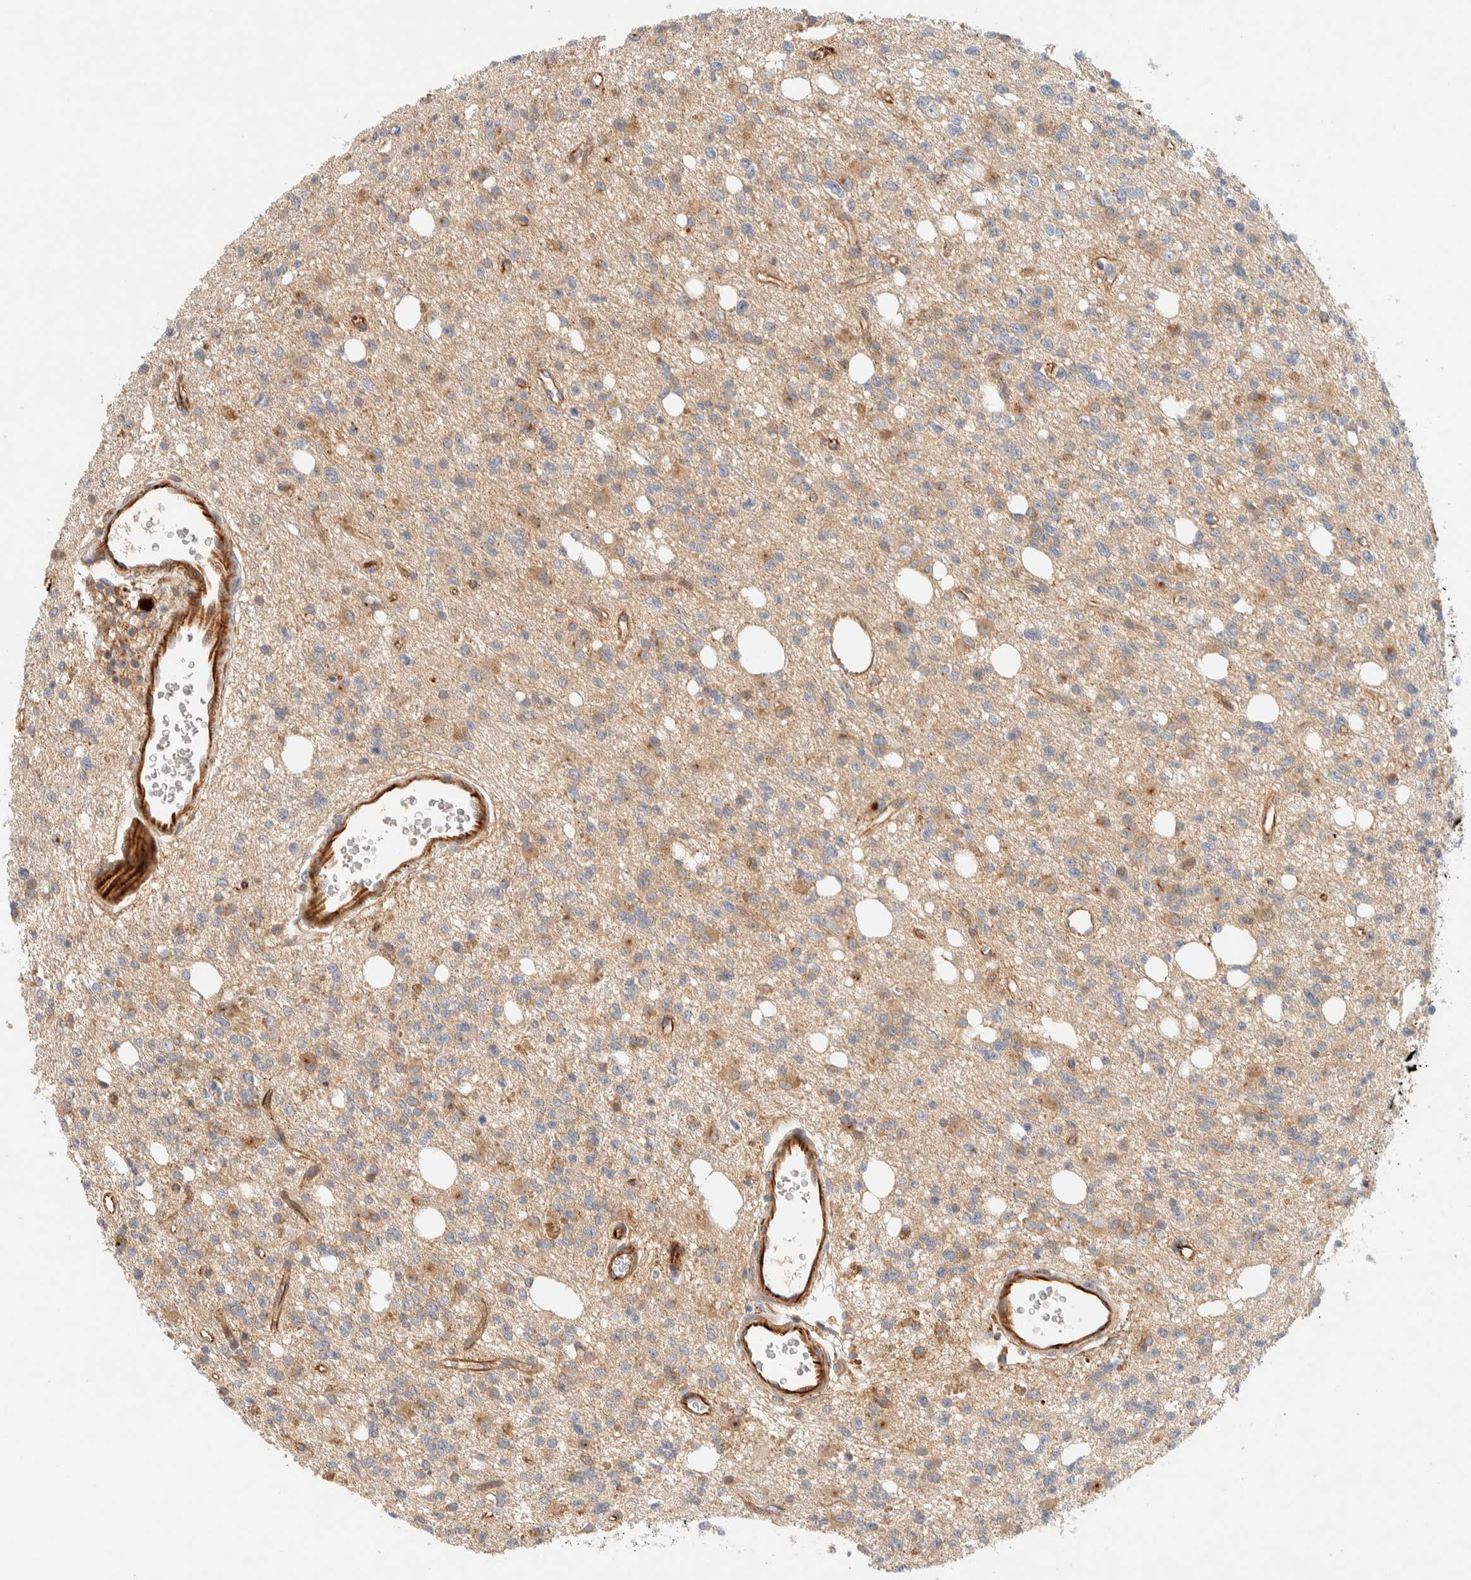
{"staining": {"intensity": "weak", "quantity": ">75%", "location": "cytoplasmic/membranous"}, "tissue": "glioma", "cell_type": "Tumor cells", "image_type": "cancer", "snomed": [{"axis": "morphology", "description": "Glioma, malignant, High grade"}, {"axis": "topography", "description": "Brain"}], "caption": "An image of human glioma stained for a protein demonstrates weak cytoplasmic/membranous brown staining in tumor cells. The staining was performed using DAB (3,3'-diaminobenzidine), with brown indicating positive protein expression. Nuclei are stained blue with hematoxylin.", "gene": "FAT1", "patient": {"sex": "female", "age": 62}}